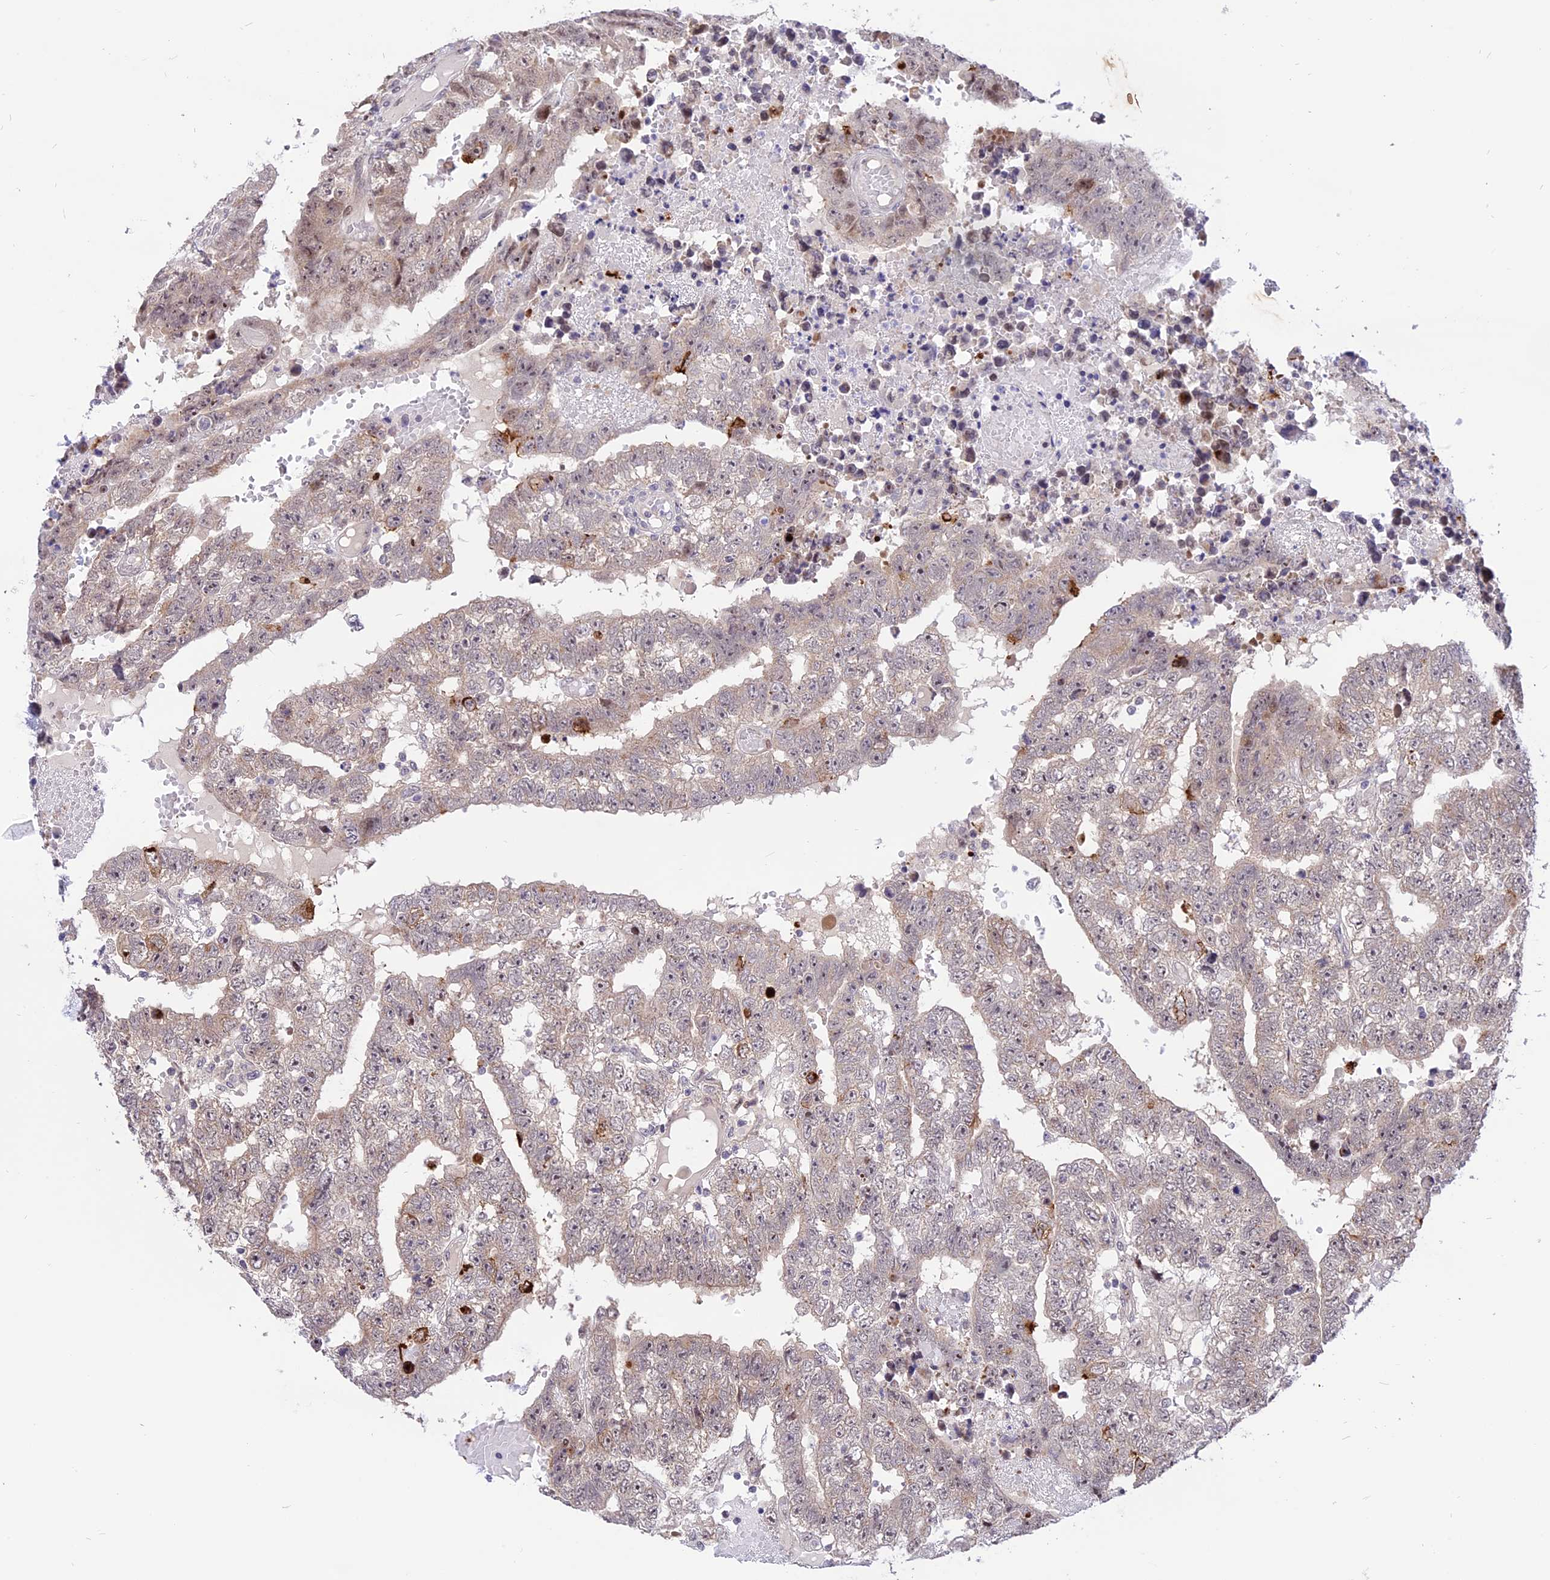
{"staining": {"intensity": "weak", "quantity": "<25%", "location": "cytoplasmic/membranous"}, "tissue": "testis cancer", "cell_type": "Tumor cells", "image_type": "cancer", "snomed": [{"axis": "morphology", "description": "Carcinoma, Embryonal, NOS"}, {"axis": "topography", "description": "Testis"}], "caption": "Tumor cells are negative for brown protein staining in testis cancer (embryonal carcinoma). (Brightfield microscopy of DAB immunohistochemistry (IHC) at high magnification).", "gene": "ZNF837", "patient": {"sex": "male", "age": 25}}